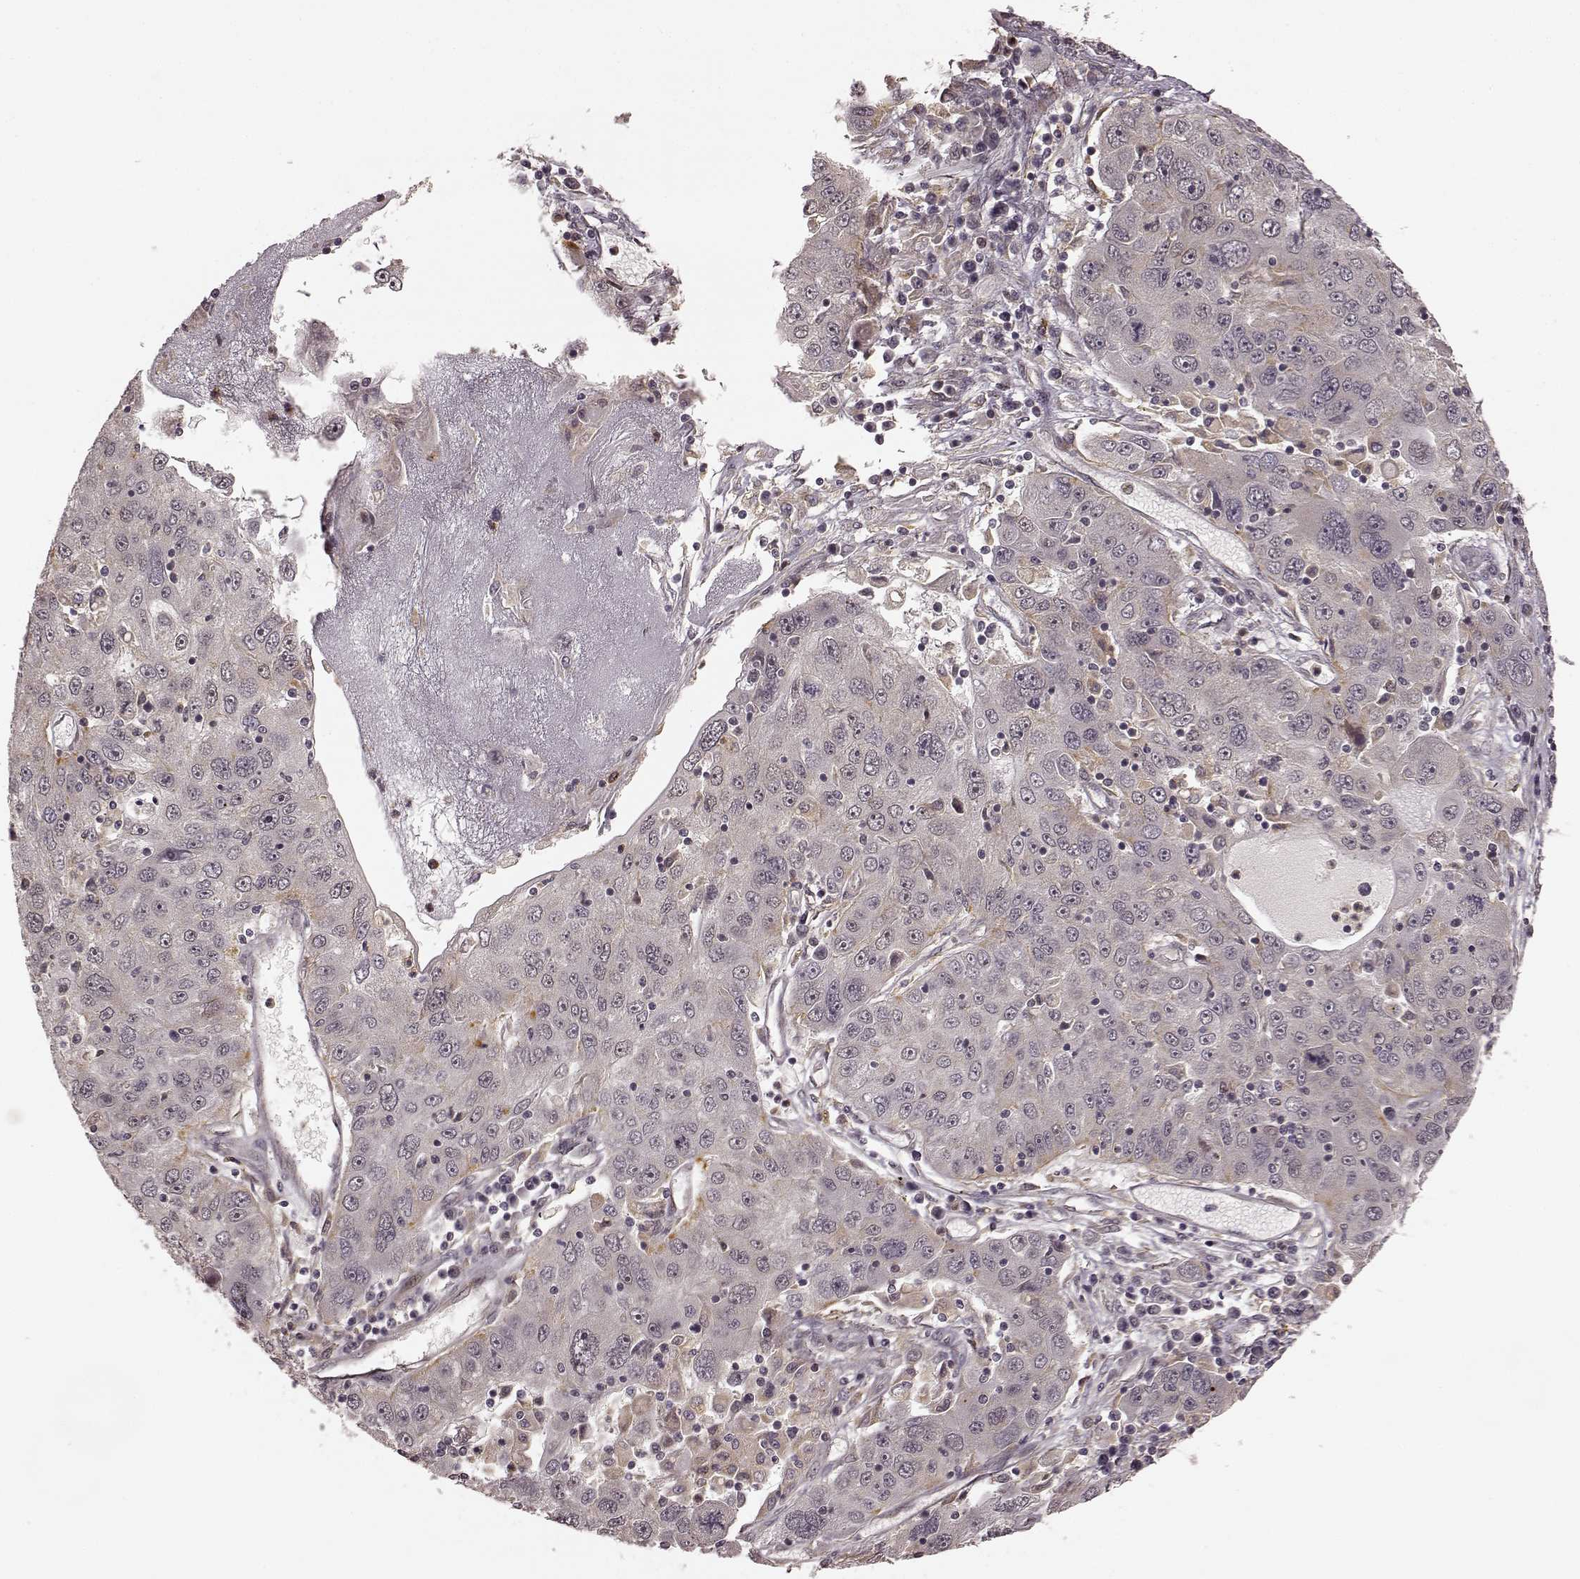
{"staining": {"intensity": "weak", "quantity": "<25%", "location": "cytoplasmic/membranous"}, "tissue": "stomach cancer", "cell_type": "Tumor cells", "image_type": "cancer", "snomed": [{"axis": "morphology", "description": "Adenocarcinoma, NOS"}, {"axis": "topography", "description": "Stomach"}], "caption": "IHC micrograph of stomach adenocarcinoma stained for a protein (brown), which reveals no expression in tumor cells.", "gene": "SLC12A9", "patient": {"sex": "male", "age": 56}}